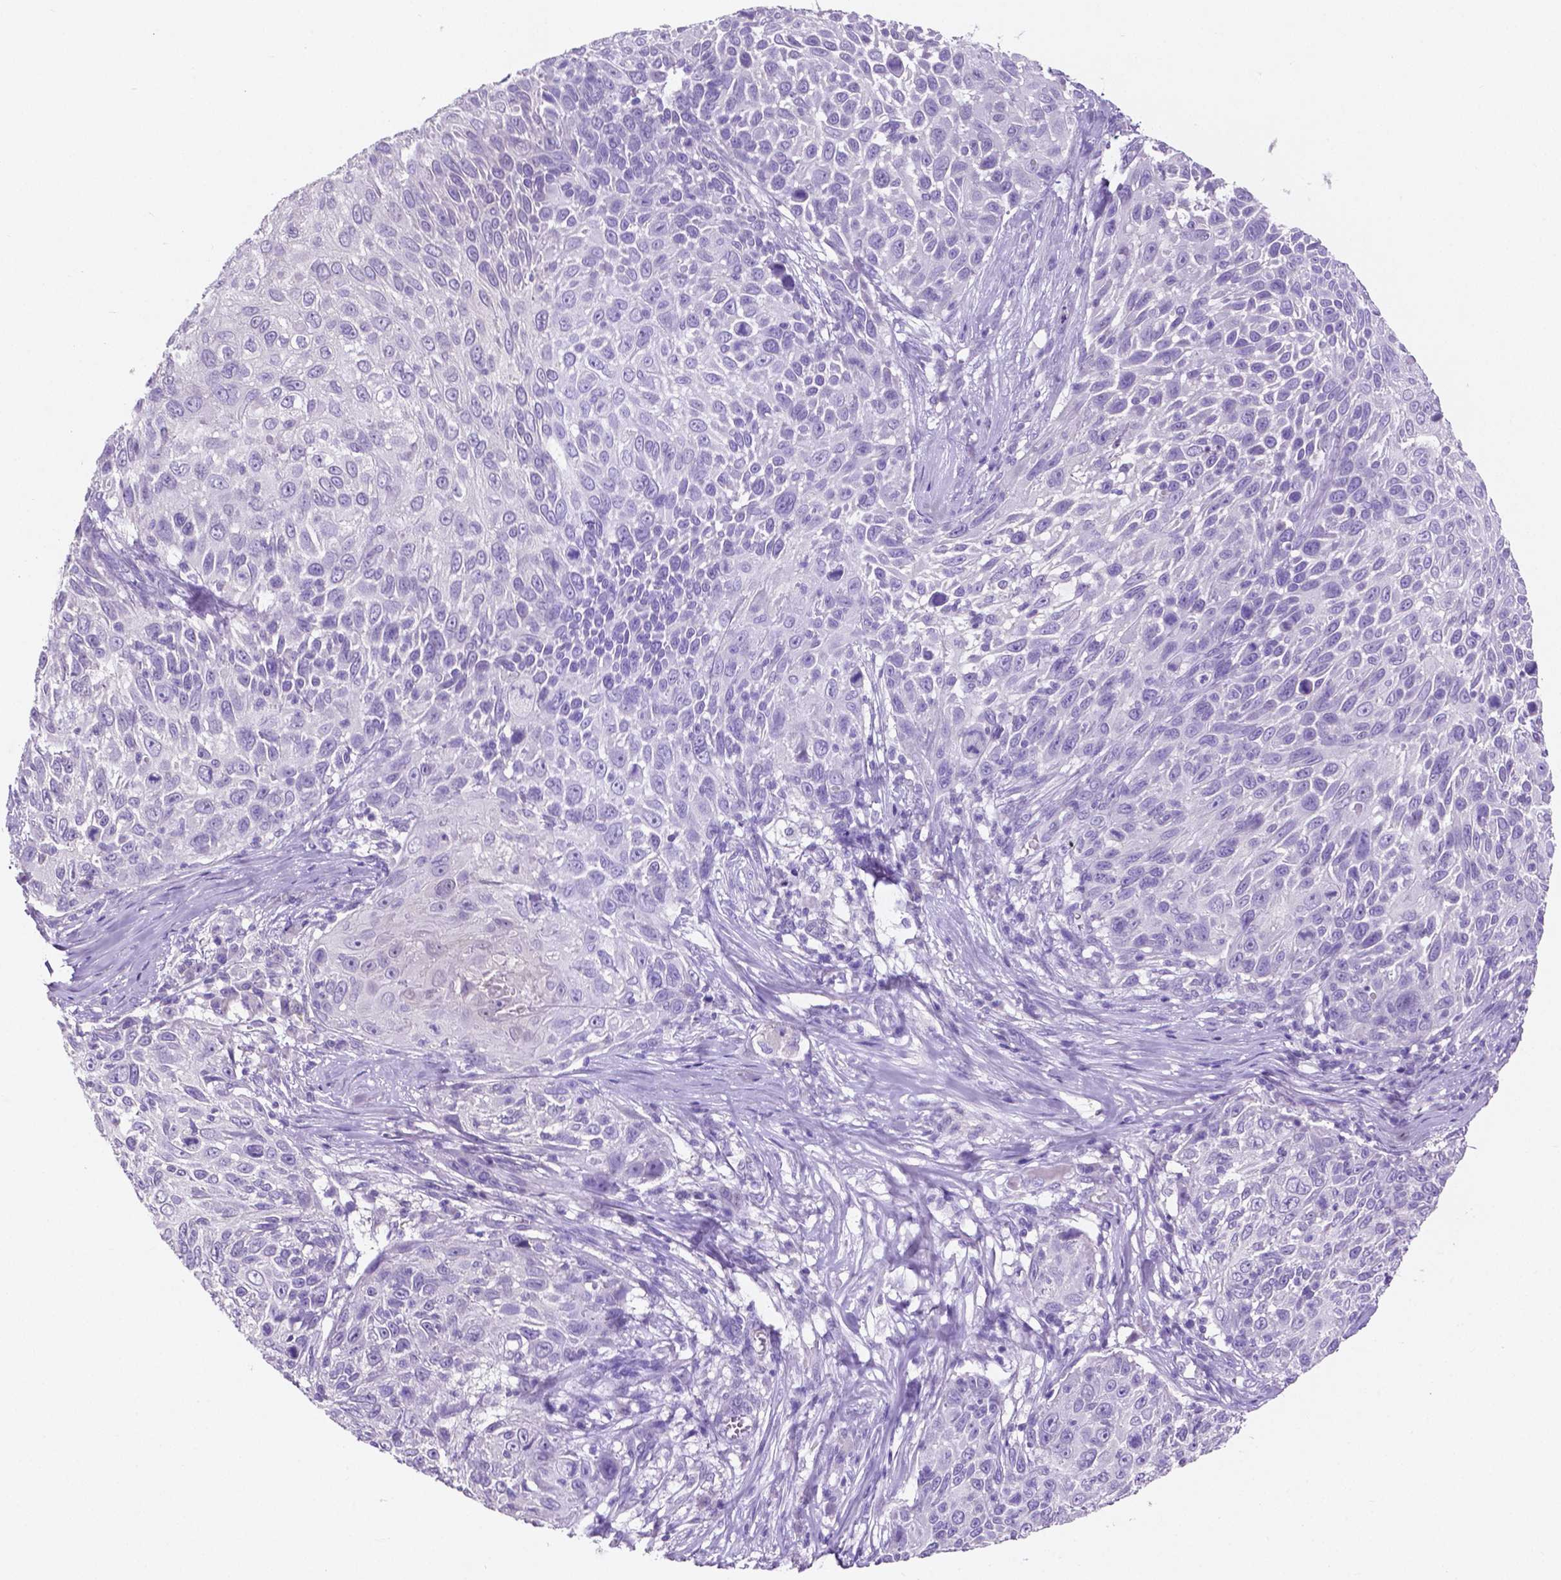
{"staining": {"intensity": "negative", "quantity": "none", "location": "none"}, "tissue": "skin cancer", "cell_type": "Tumor cells", "image_type": "cancer", "snomed": [{"axis": "morphology", "description": "Squamous cell carcinoma, NOS"}, {"axis": "topography", "description": "Skin"}], "caption": "There is no significant positivity in tumor cells of skin cancer (squamous cell carcinoma). (DAB (3,3'-diaminobenzidine) immunohistochemistry (IHC), high magnification).", "gene": "SLC22A2", "patient": {"sex": "male", "age": 92}}